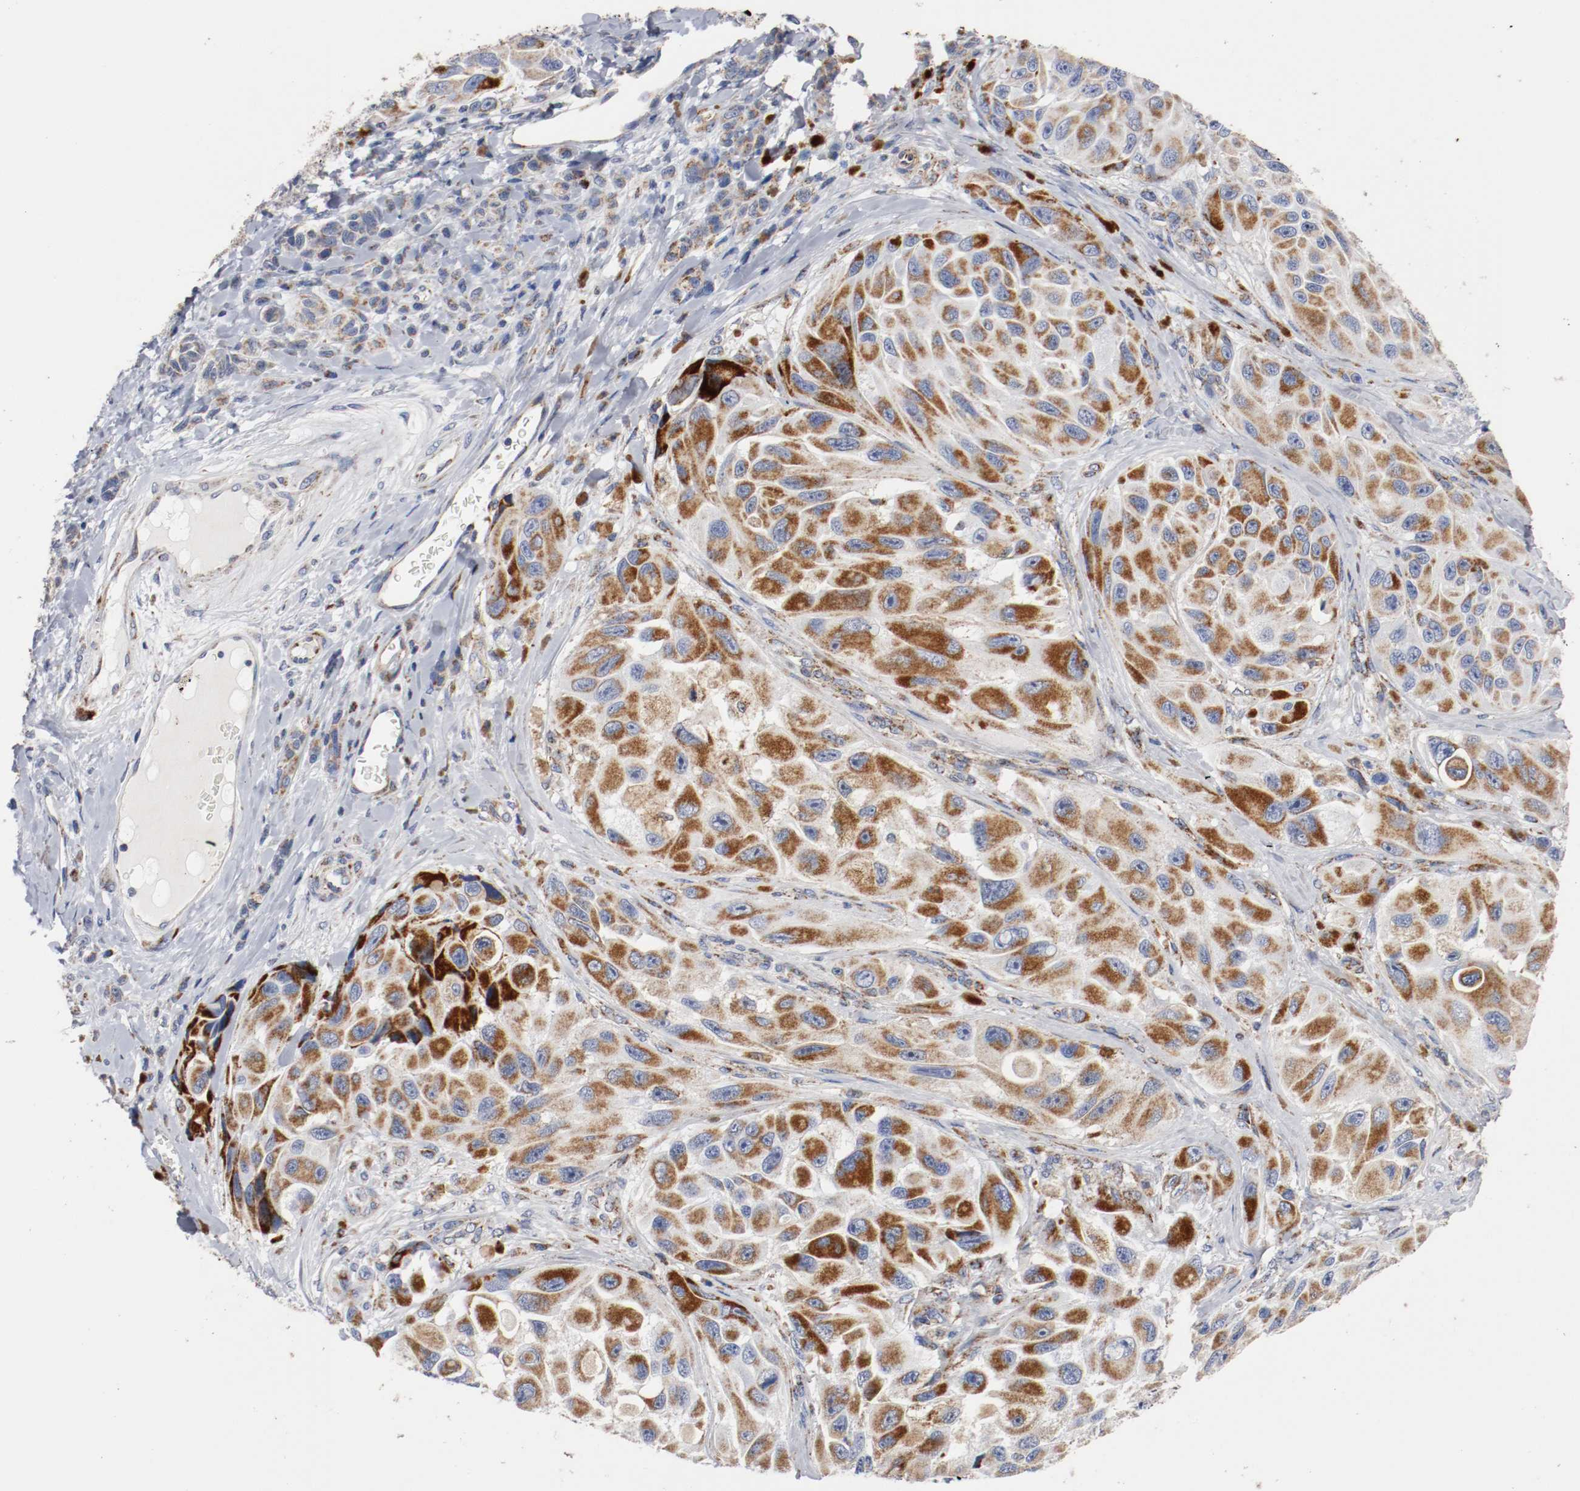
{"staining": {"intensity": "moderate", "quantity": ">75%", "location": "cytoplasmic/membranous"}, "tissue": "melanoma", "cell_type": "Tumor cells", "image_type": "cancer", "snomed": [{"axis": "morphology", "description": "Malignant melanoma, NOS"}, {"axis": "topography", "description": "Skin"}], "caption": "Immunohistochemical staining of human melanoma exhibits moderate cytoplasmic/membranous protein staining in approximately >75% of tumor cells.", "gene": "TUBD1", "patient": {"sex": "female", "age": 73}}